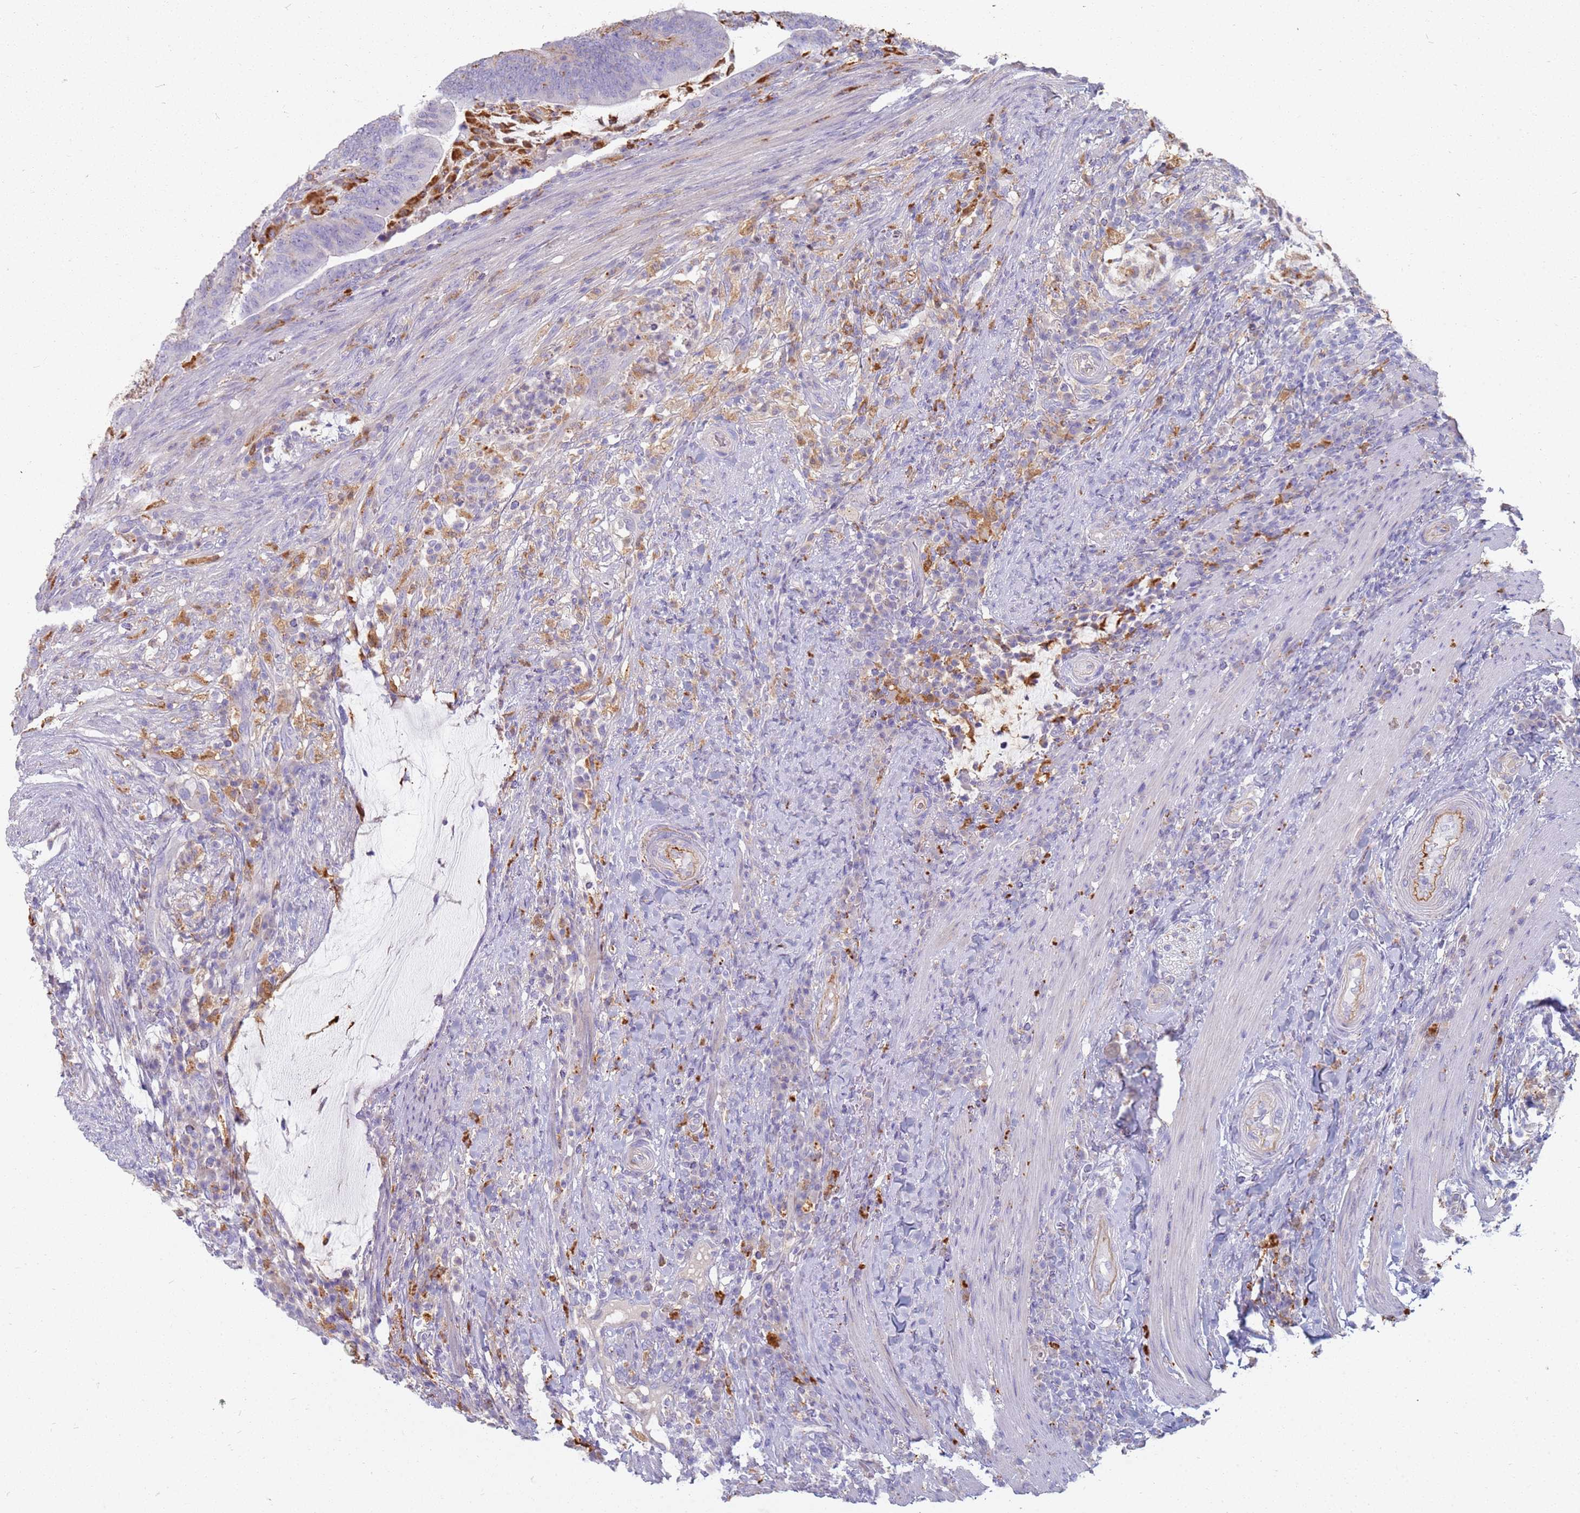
{"staining": {"intensity": "negative", "quantity": "none", "location": "none"}, "tissue": "colorectal cancer", "cell_type": "Tumor cells", "image_type": "cancer", "snomed": [{"axis": "morphology", "description": "Adenocarcinoma, NOS"}, {"axis": "topography", "description": "Colon"}], "caption": "The immunohistochemistry micrograph has no significant positivity in tumor cells of adenocarcinoma (colorectal) tissue.", "gene": "TMEM229B", "patient": {"sex": "female", "age": 66}}